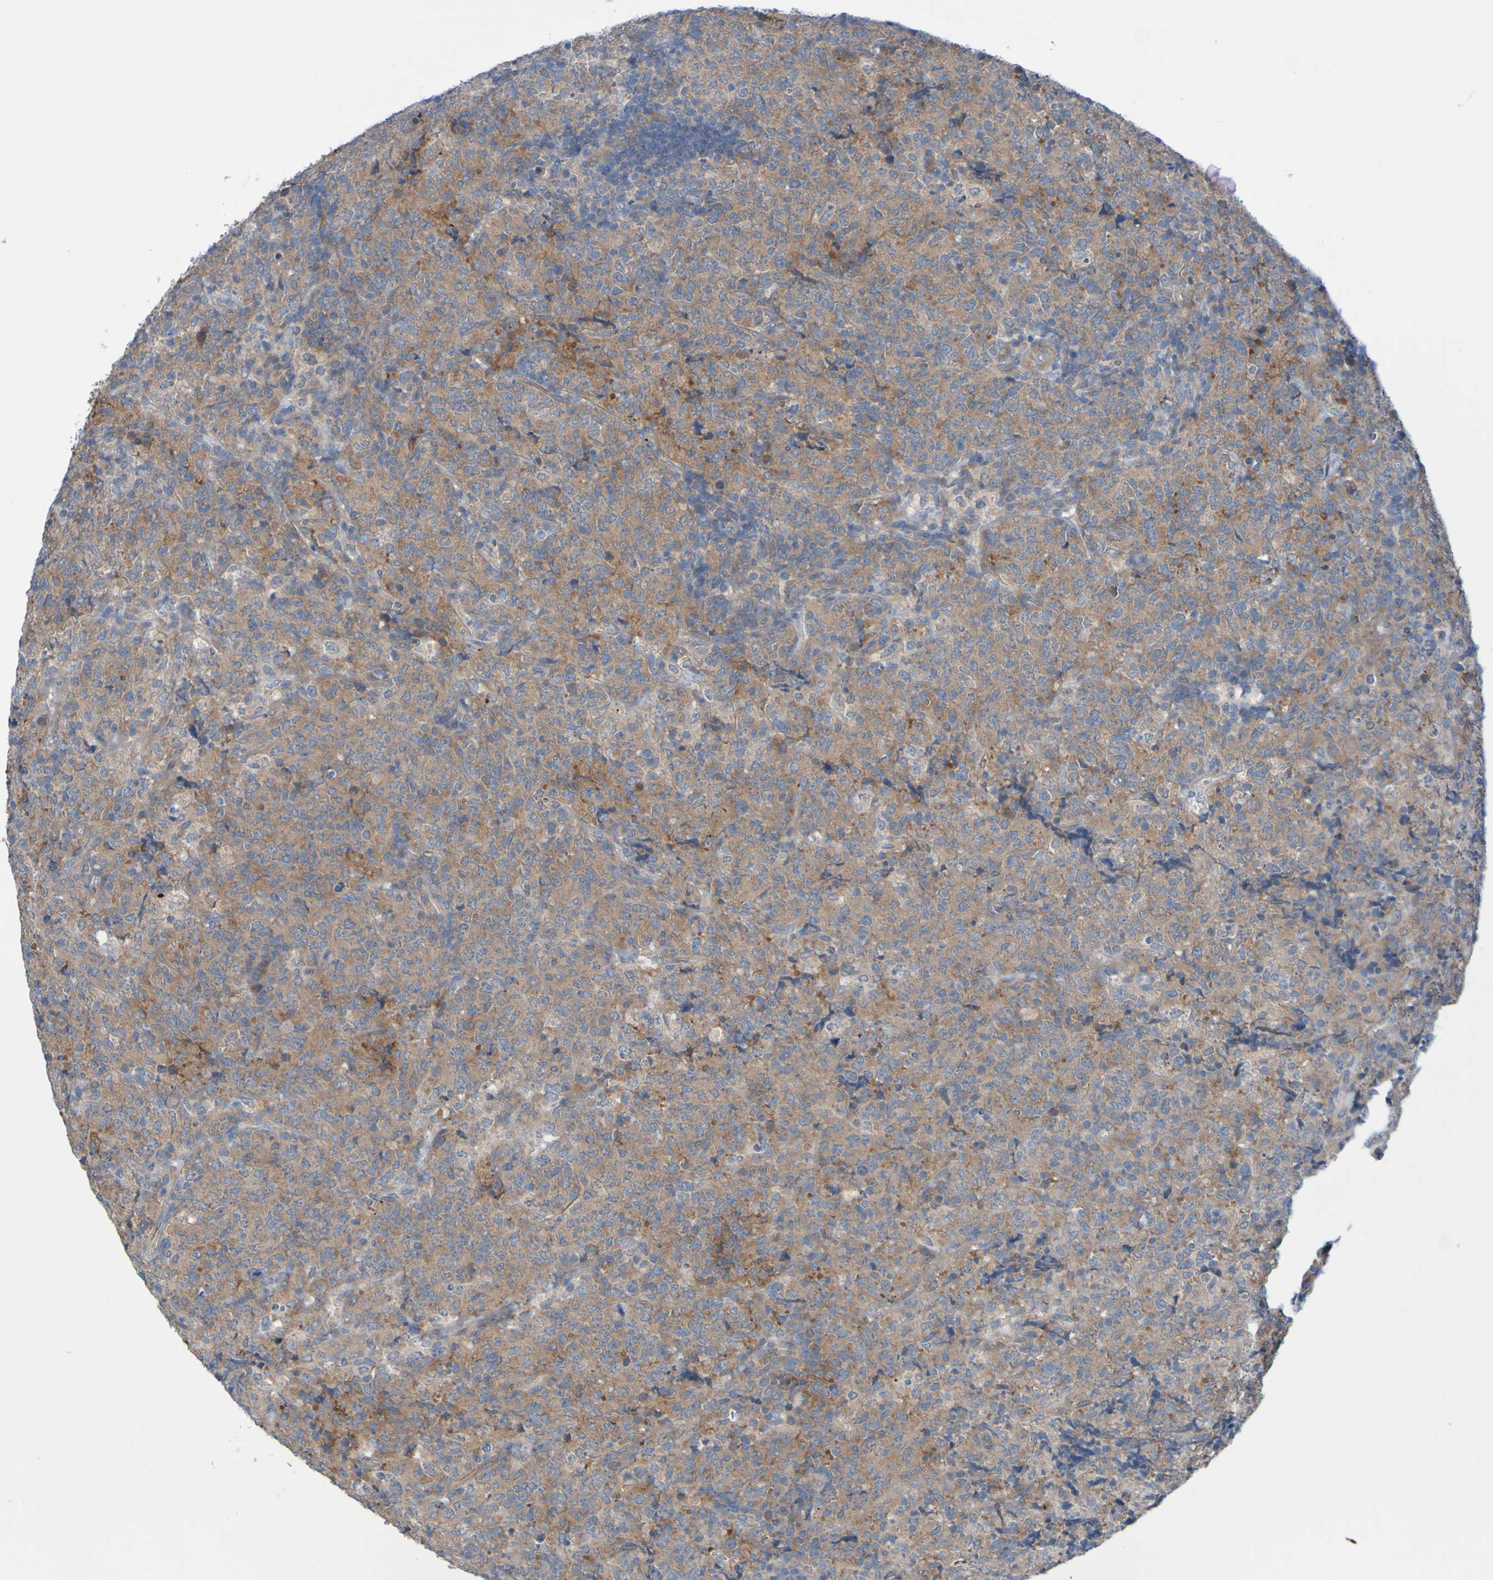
{"staining": {"intensity": "moderate", "quantity": ">75%", "location": "cytoplasmic/membranous"}, "tissue": "lymphoma", "cell_type": "Tumor cells", "image_type": "cancer", "snomed": [{"axis": "morphology", "description": "Malignant lymphoma, non-Hodgkin's type, High grade"}, {"axis": "topography", "description": "Tonsil"}], "caption": "Immunohistochemical staining of human lymphoma reveals medium levels of moderate cytoplasmic/membranous protein staining in approximately >75% of tumor cells. Nuclei are stained in blue.", "gene": "NPRL3", "patient": {"sex": "female", "age": 36}}